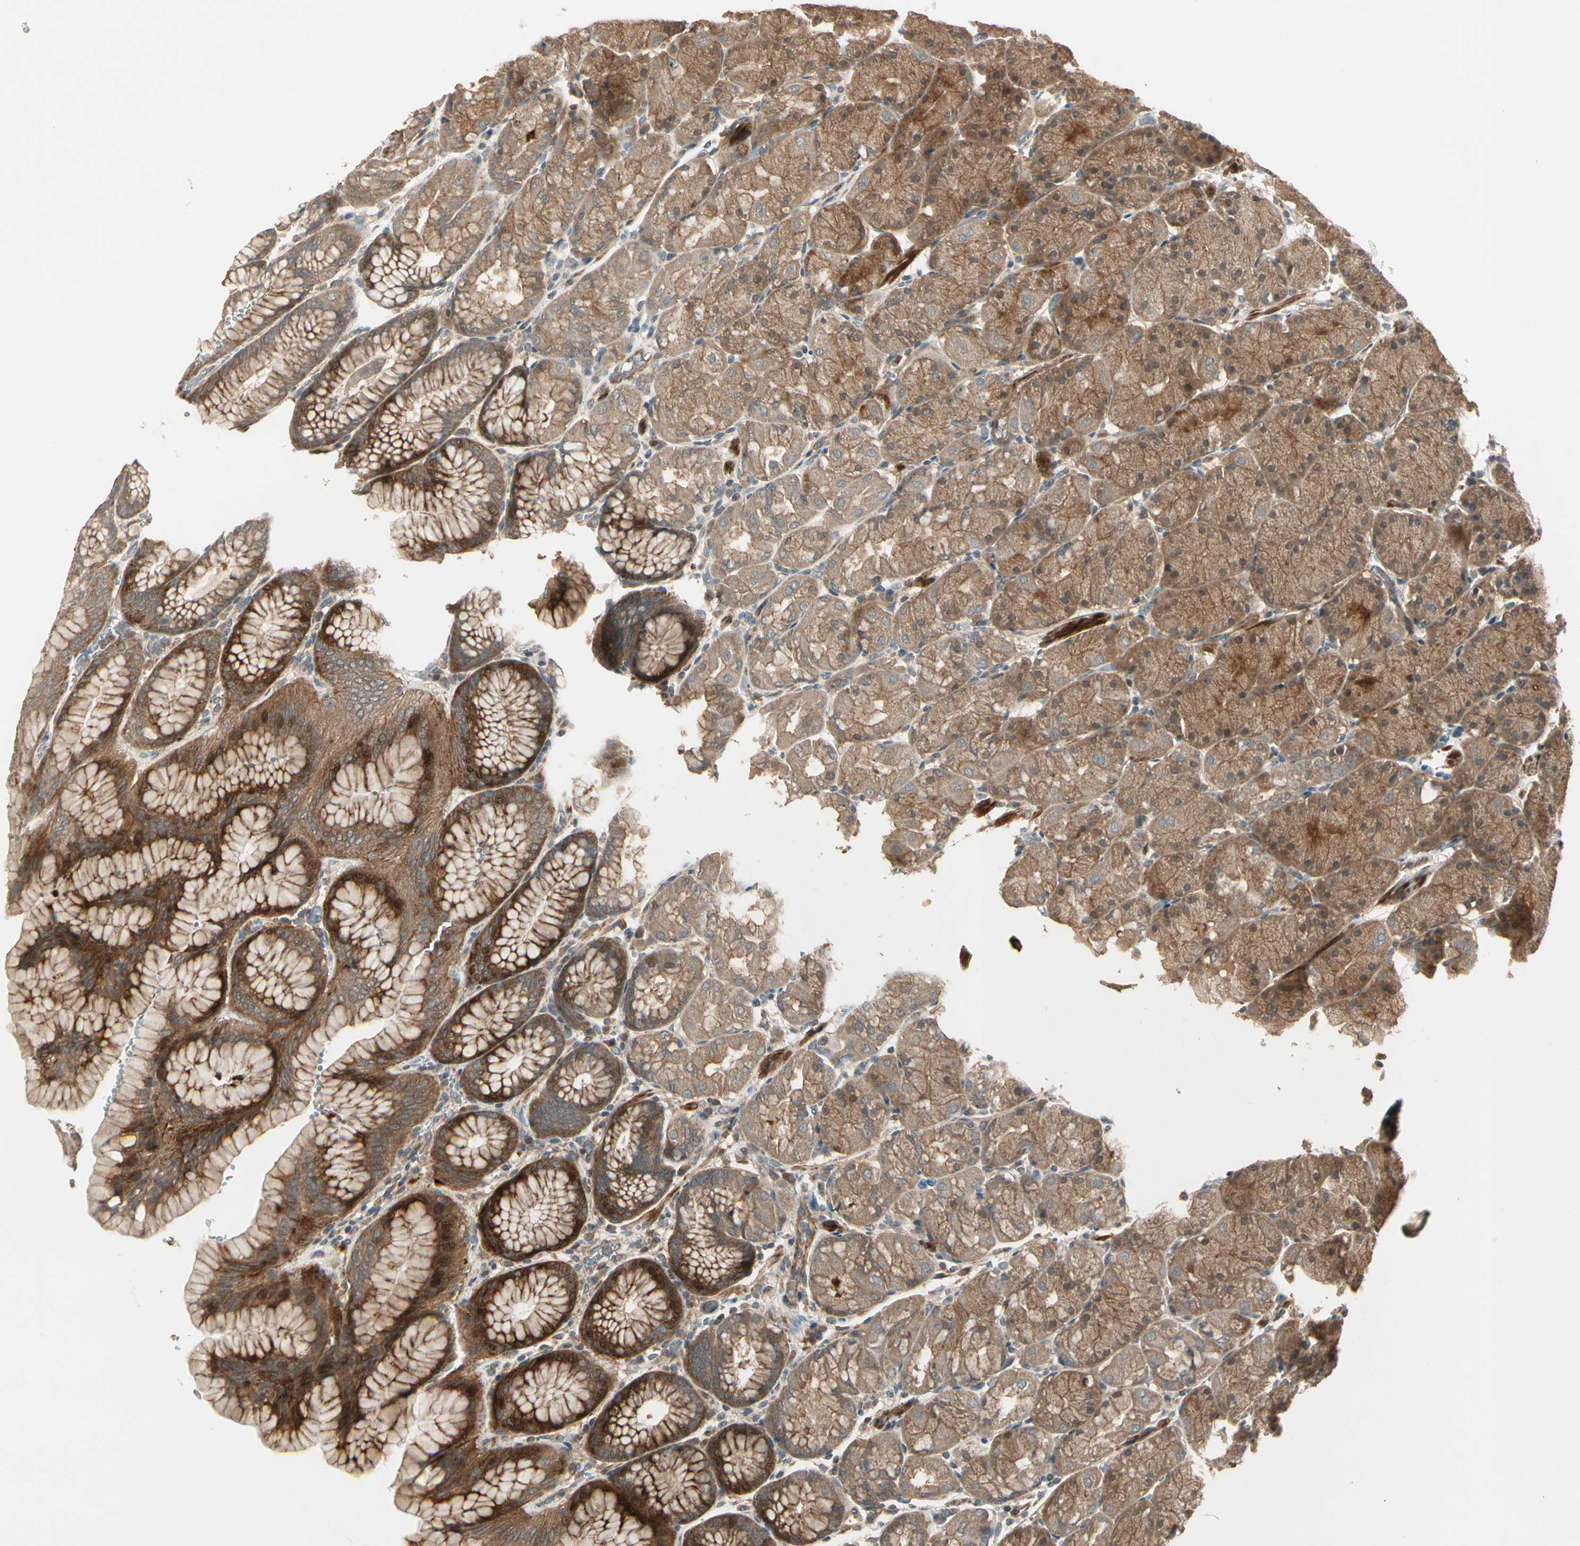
{"staining": {"intensity": "moderate", "quantity": ">75%", "location": "cytoplasmic/membranous"}, "tissue": "stomach", "cell_type": "Glandular cells", "image_type": "normal", "snomed": [{"axis": "morphology", "description": "Normal tissue, NOS"}, {"axis": "topography", "description": "Stomach, upper"}, {"axis": "topography", "description": "Stomach"}], "caption": "Stomach stained with DAB immunohistochemistry (IHC) displays medium levels of moderate cytoplasmic/membranous positivity in approximately >75% of glandular cells.", "gene": "ACVR1", "patient": {"sex": "male", "age": 76}}